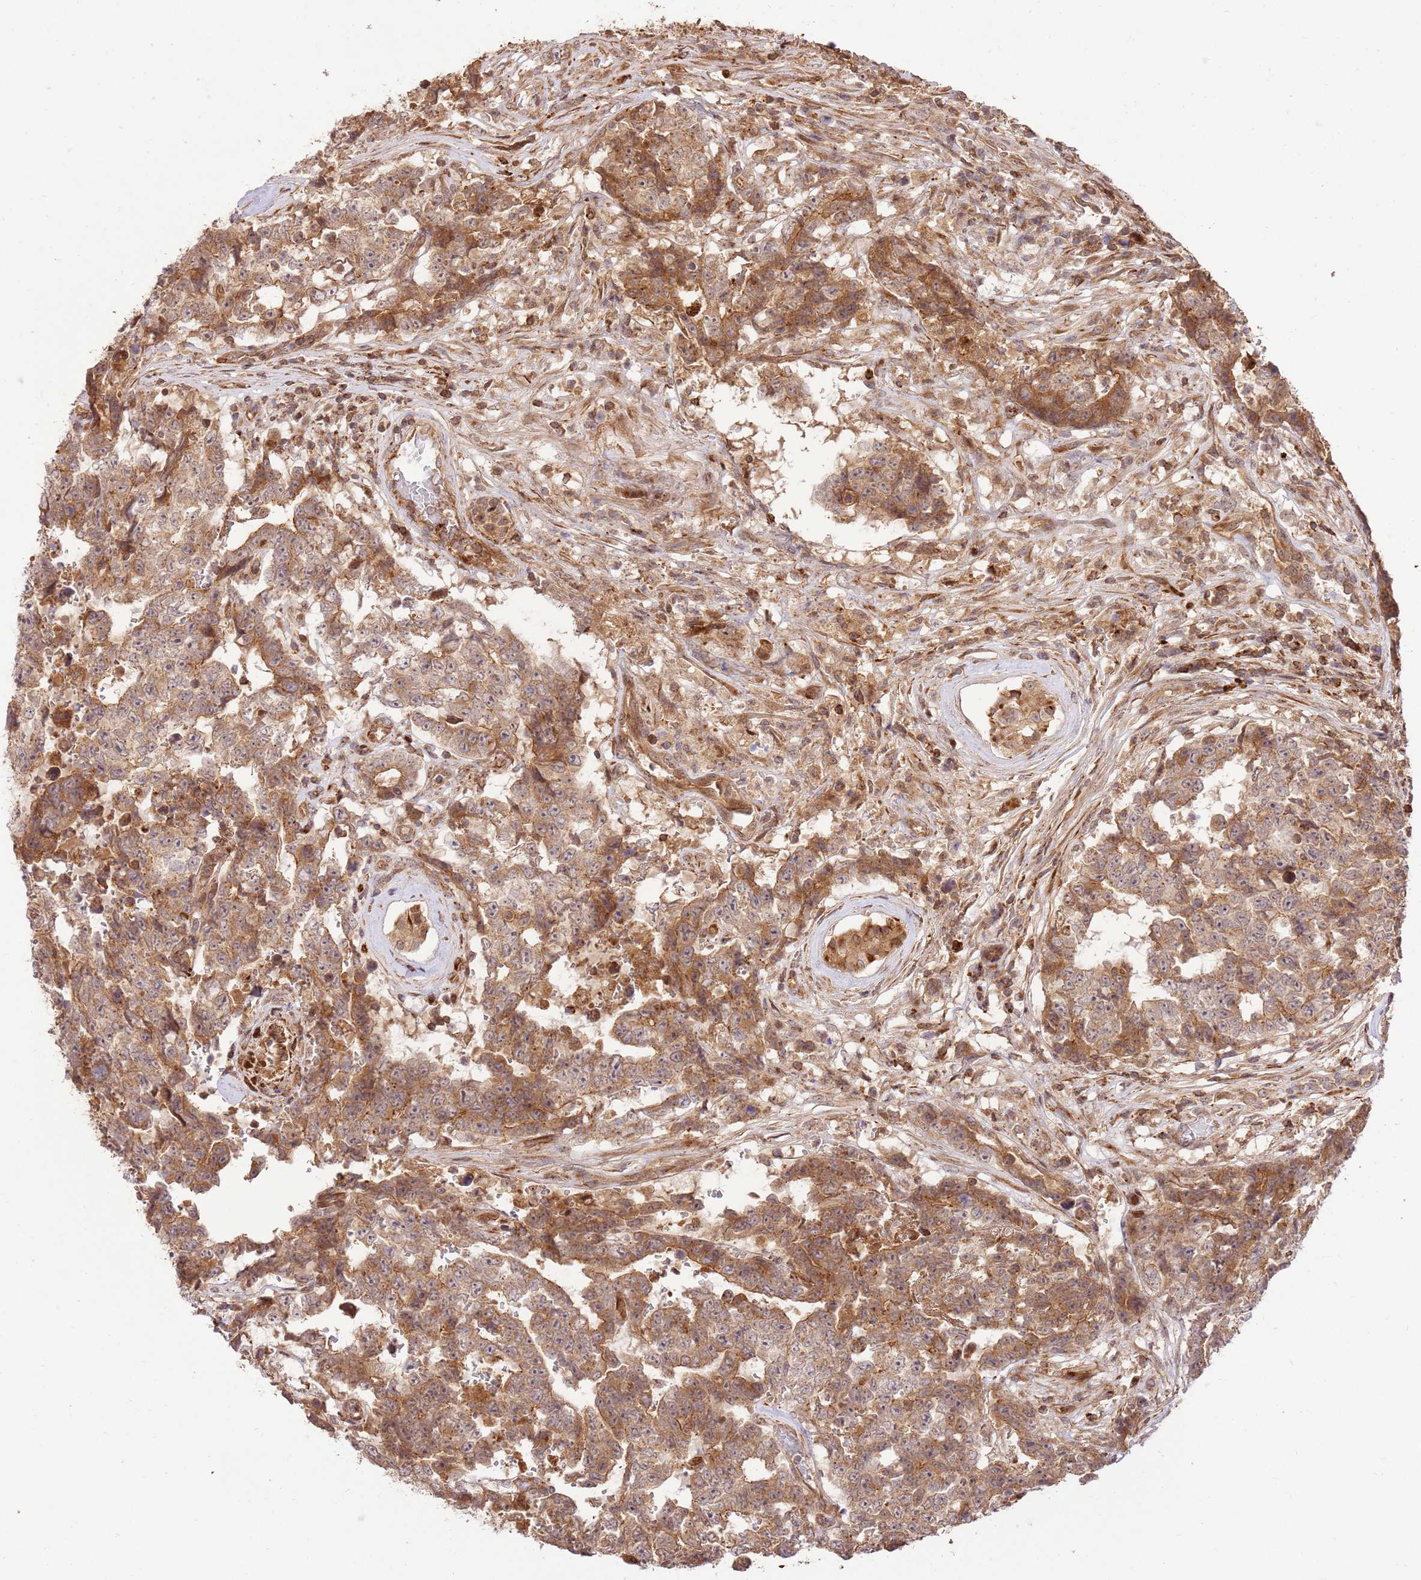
{"staining": {"intensity": "moderate", "quantity": ">75%", "location": "cytoplasmic/membranous"}, "tissue": "testis cancer", "cell_type": "Tumor cells", "image_type": "cancer", "snomed": [{"axis": "morphology", "description": "Normal tissue, NOS"}, {"axis": "morphology", "description": "Carcinoma, Embryonal, NOS"}, {"axis": "topography", "description": "Testis"}, {"axis": "topography", "description": "Epididymis"}], "caption": "A photomicrograph showing moderate cytoplasmic/membranous positivity in approximately >75% of tumor cells in testis cancer (embryonal carcinoma), as visualized by brown immunohistochemical staining.", "gene": "KATNAL2", "patient": {"sex": "male", "age": 25}}